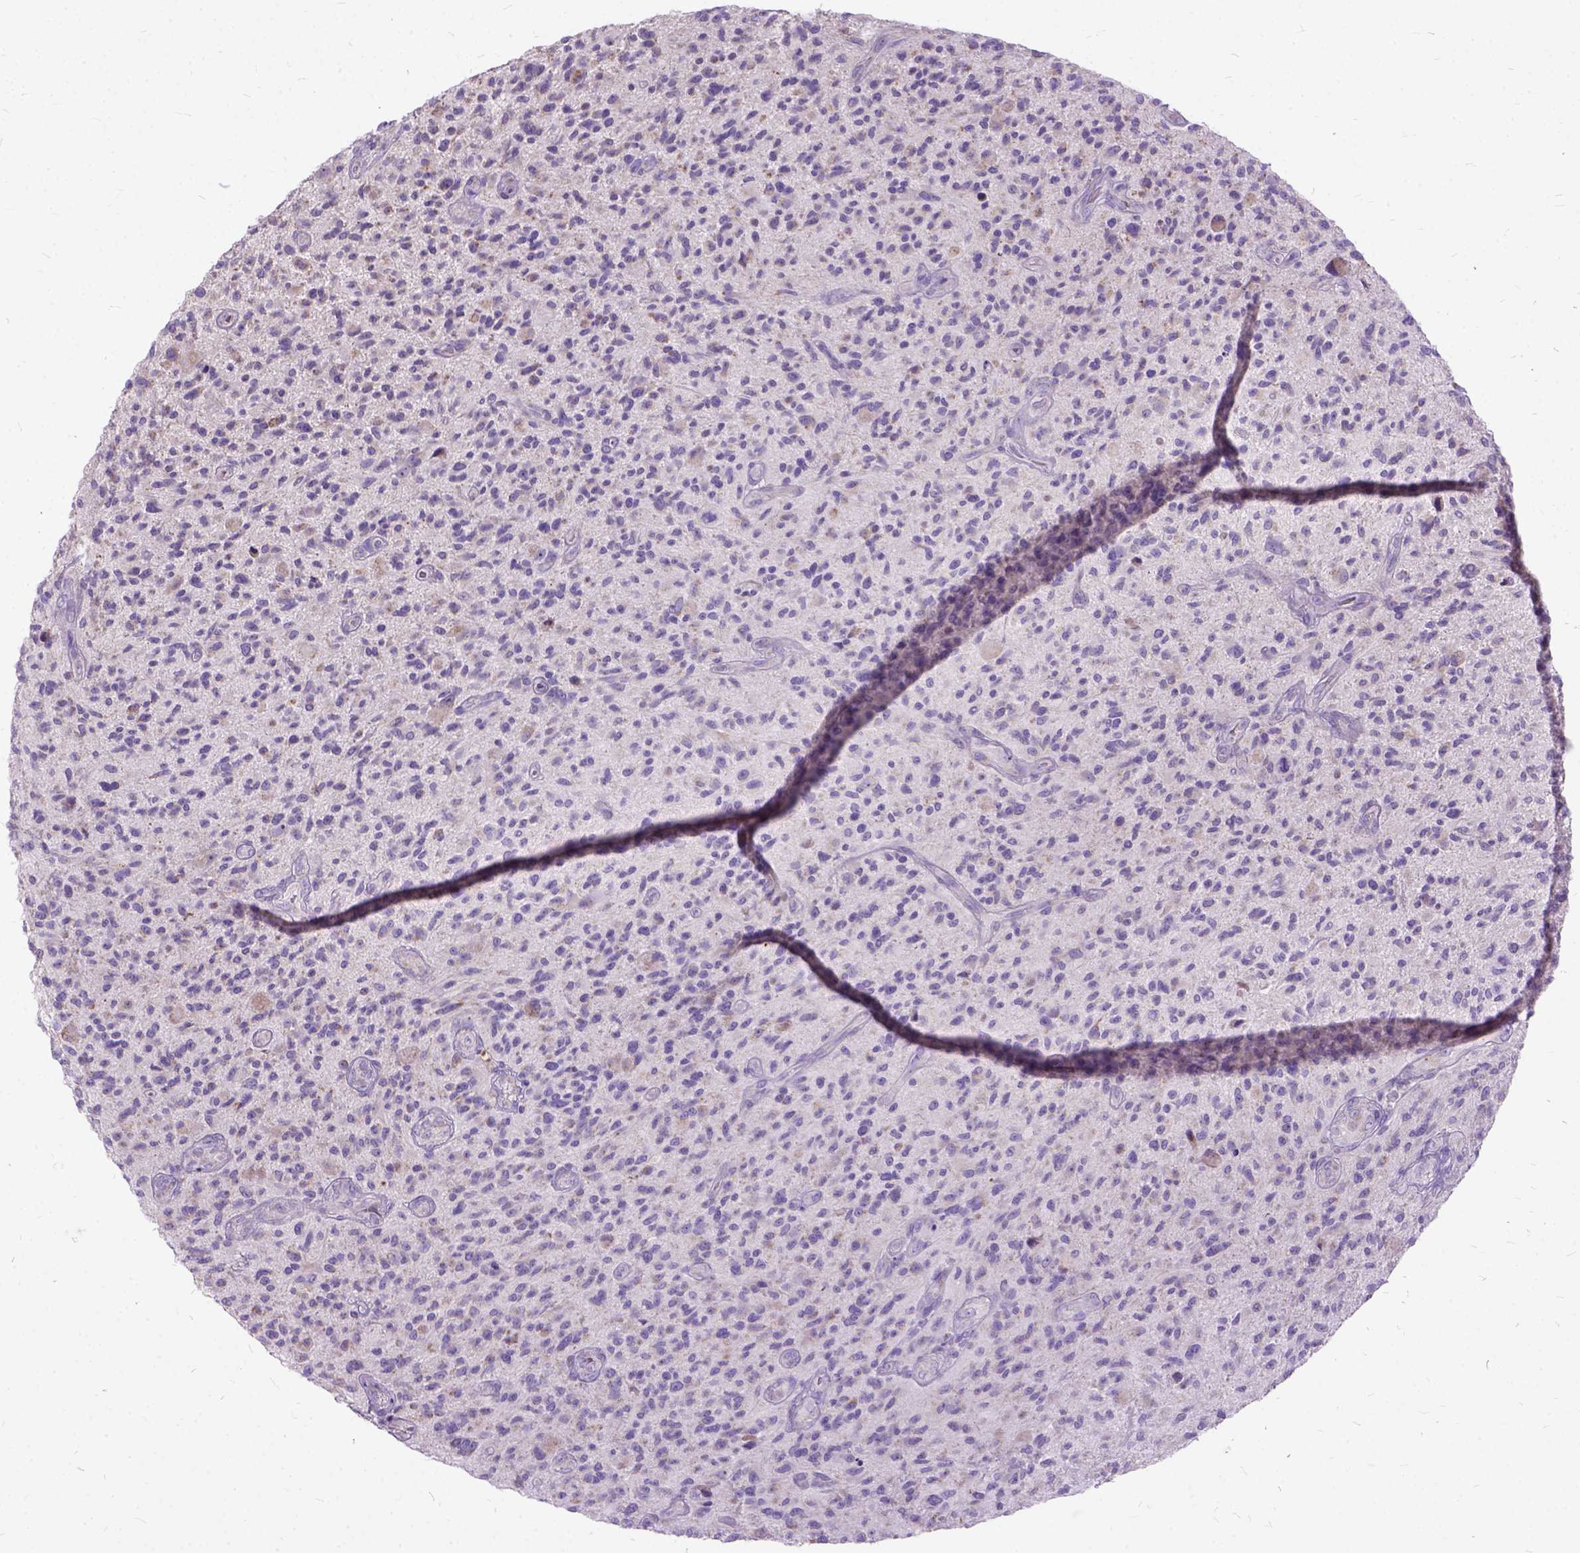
{"staining": {"intensity": "negative", "quantity": "none", "location": "none"}, "tissue": "glioma", "cell_type": "Tumor cells", "image_type": "cancer", "snomed": [{"axis": "morphology", "description": "Glioma, malignant, High grade"}, {"axis": "topography", "description": "Brain"}], "caption": "Immunohistochemistry (IHC) photomicrograph of neoplastic tissue: glioma stained with DAB (3,3'-diaminobenzidine) displays no significant protein positivity in tumor cells.", "gene": "CTAG2", "patient": {"sex": "male", "age": 47}}